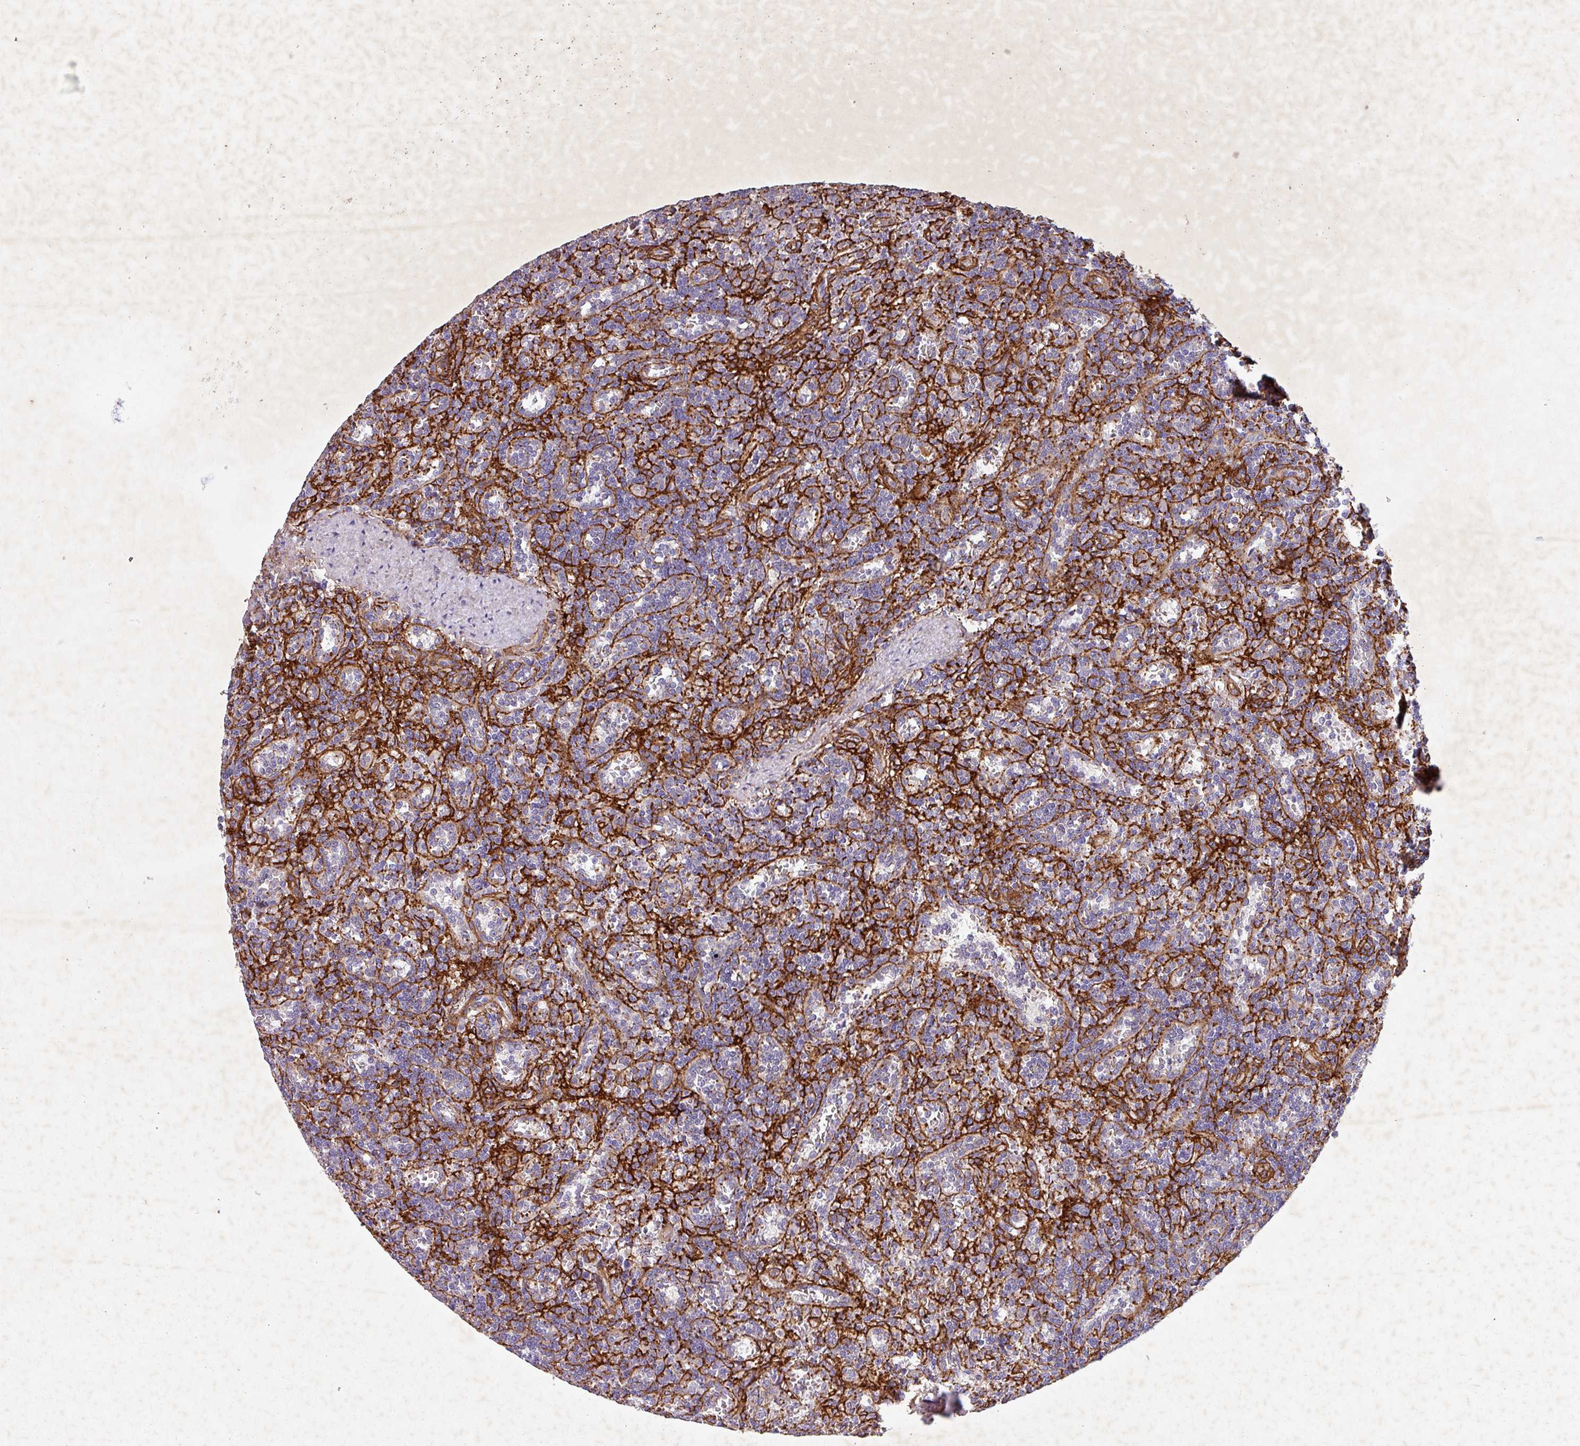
{"staining": {"intensity": "negative", "quantity": "none", "location": "none"}, "tissue": "lymphoma", "cell_type": "Tumor cells", "image_type": "cancer", "snomed": [{"axis": "morphology", "description": "Malignant lymphoma, non-Hodgkin's type, Low grade"}, {"axis": "topography", "description": "Spleen"}], "caption": "An IHC micrograph of lymphoma is shown. There is no staining in tumor cells of lymphoma.", "gene": "ATP2C2", "patient": {"sex": "male", "age": 73}}